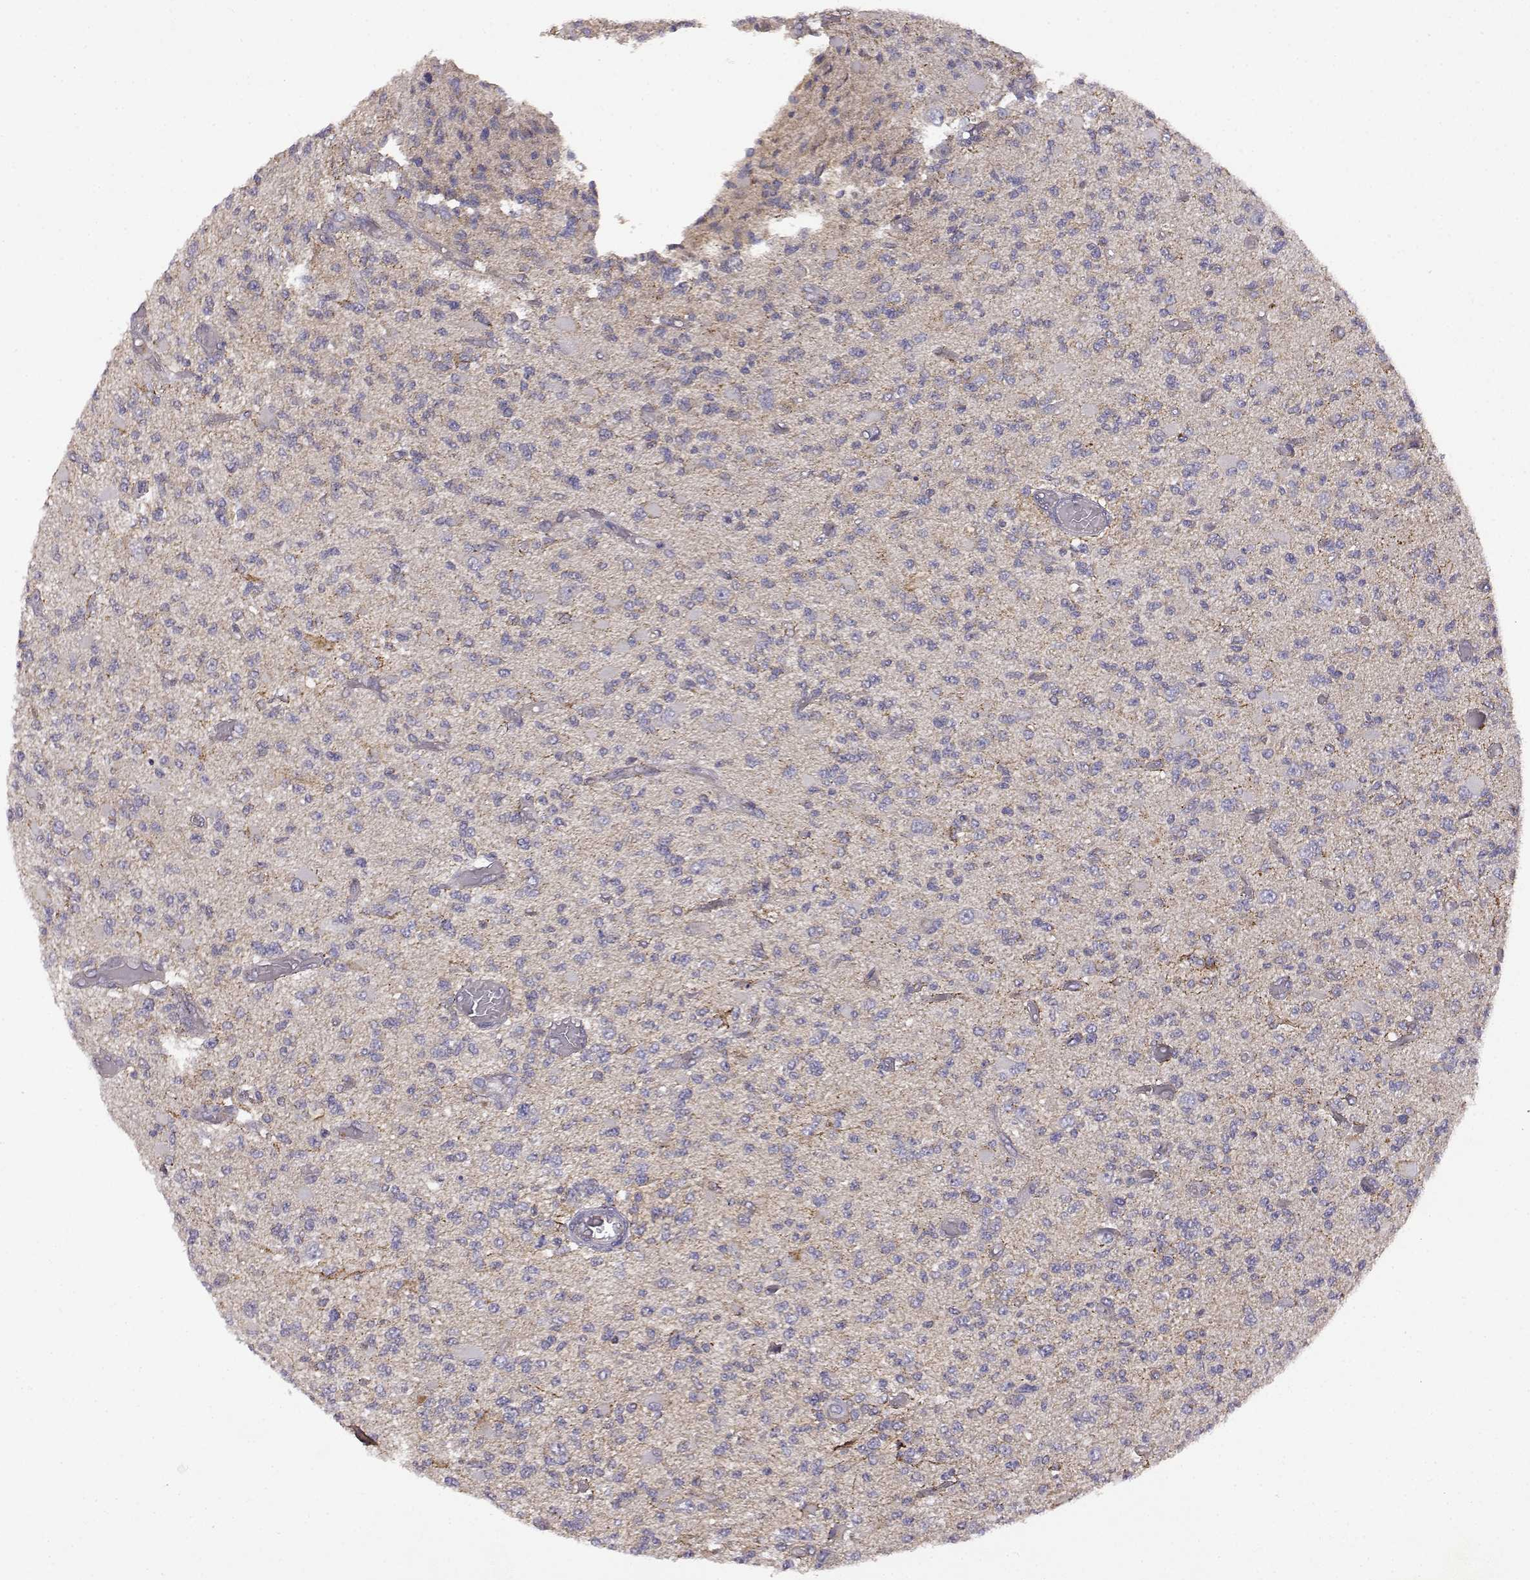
{"staining": {"intensity": "negative", "quantity": "none", "location": "none"}, "tissue": "glioma", "cell_type": "Tumor cells", "image_type": "cancer", "snomed": [{"axis": "morphology", "description": "Glioma, malignant, High grade"}, {"axis": "topography", "description": "Brain"}], "caption": "The micrograph reveals no significant positivity in tumor cells of malignant high-grade glioma.", "gene": "DDC", "patient": {"sex": "female", "age": 63}}